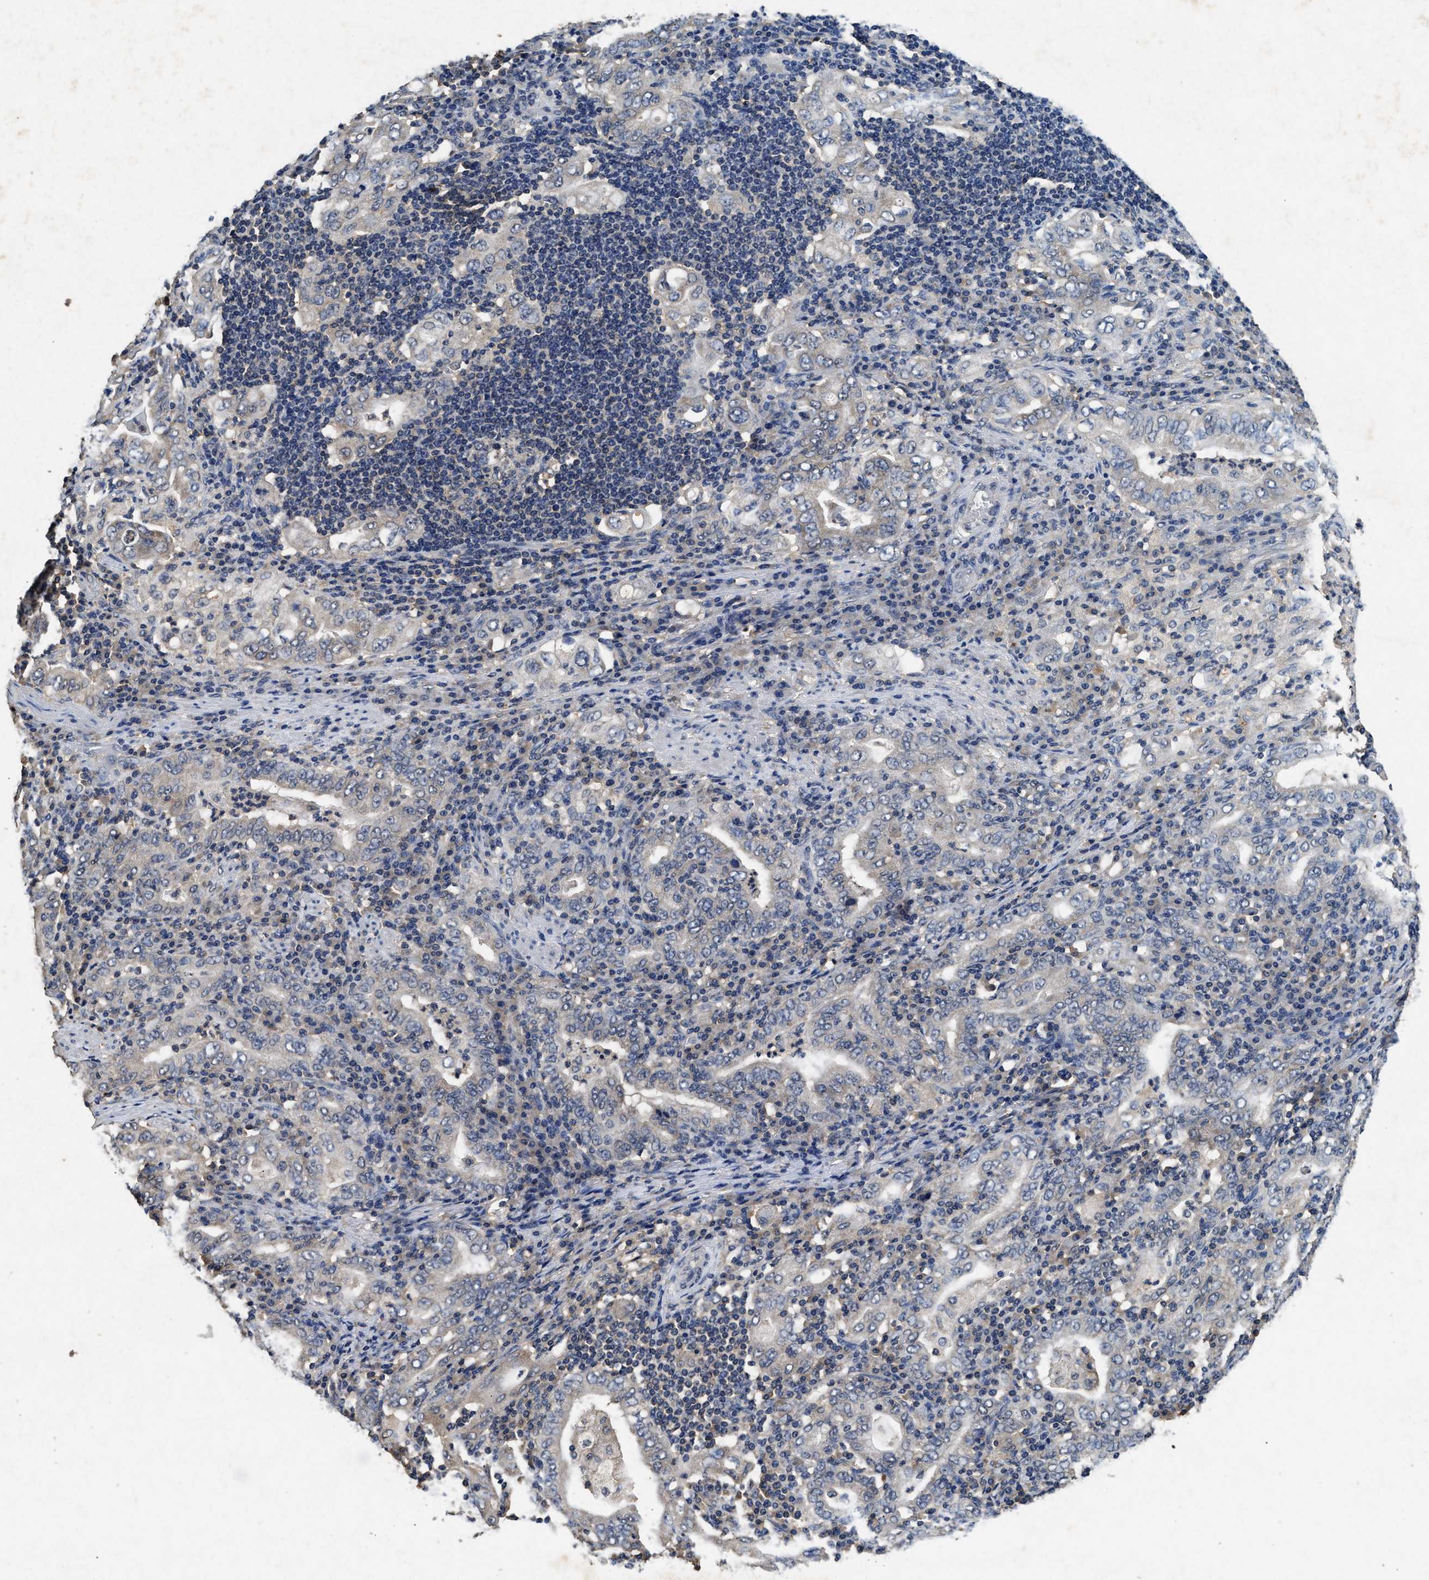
{"staining": {"intensity": "negative", "quantity": "none", "location": "none"}, "tissue": "stomach cancer", "cell_type": "Tumor cells", "image_type": "cancer", "snomed": [{"axis": "morphology", "description": "Normal tissue, NOS"}, {"axis": "morphology", "description": "Adenocarcinoma, NOS"}, {"axis": "topography", "description": "Esophagus"}, {"axis": "topography", "description": "Stomach, upper"}, {"axis": "topography", "description": "Peripheral nerve tissue"}], "caption": "This image is of stomach cancer (adenocarcinoma) stained with immunohistochemistry to label a protein in brown with the nuclei are counter-stained blue. There is no staining in tumor cells.", "gene": "PDAP1", "patient": {"sex": "male", "age": 62}}